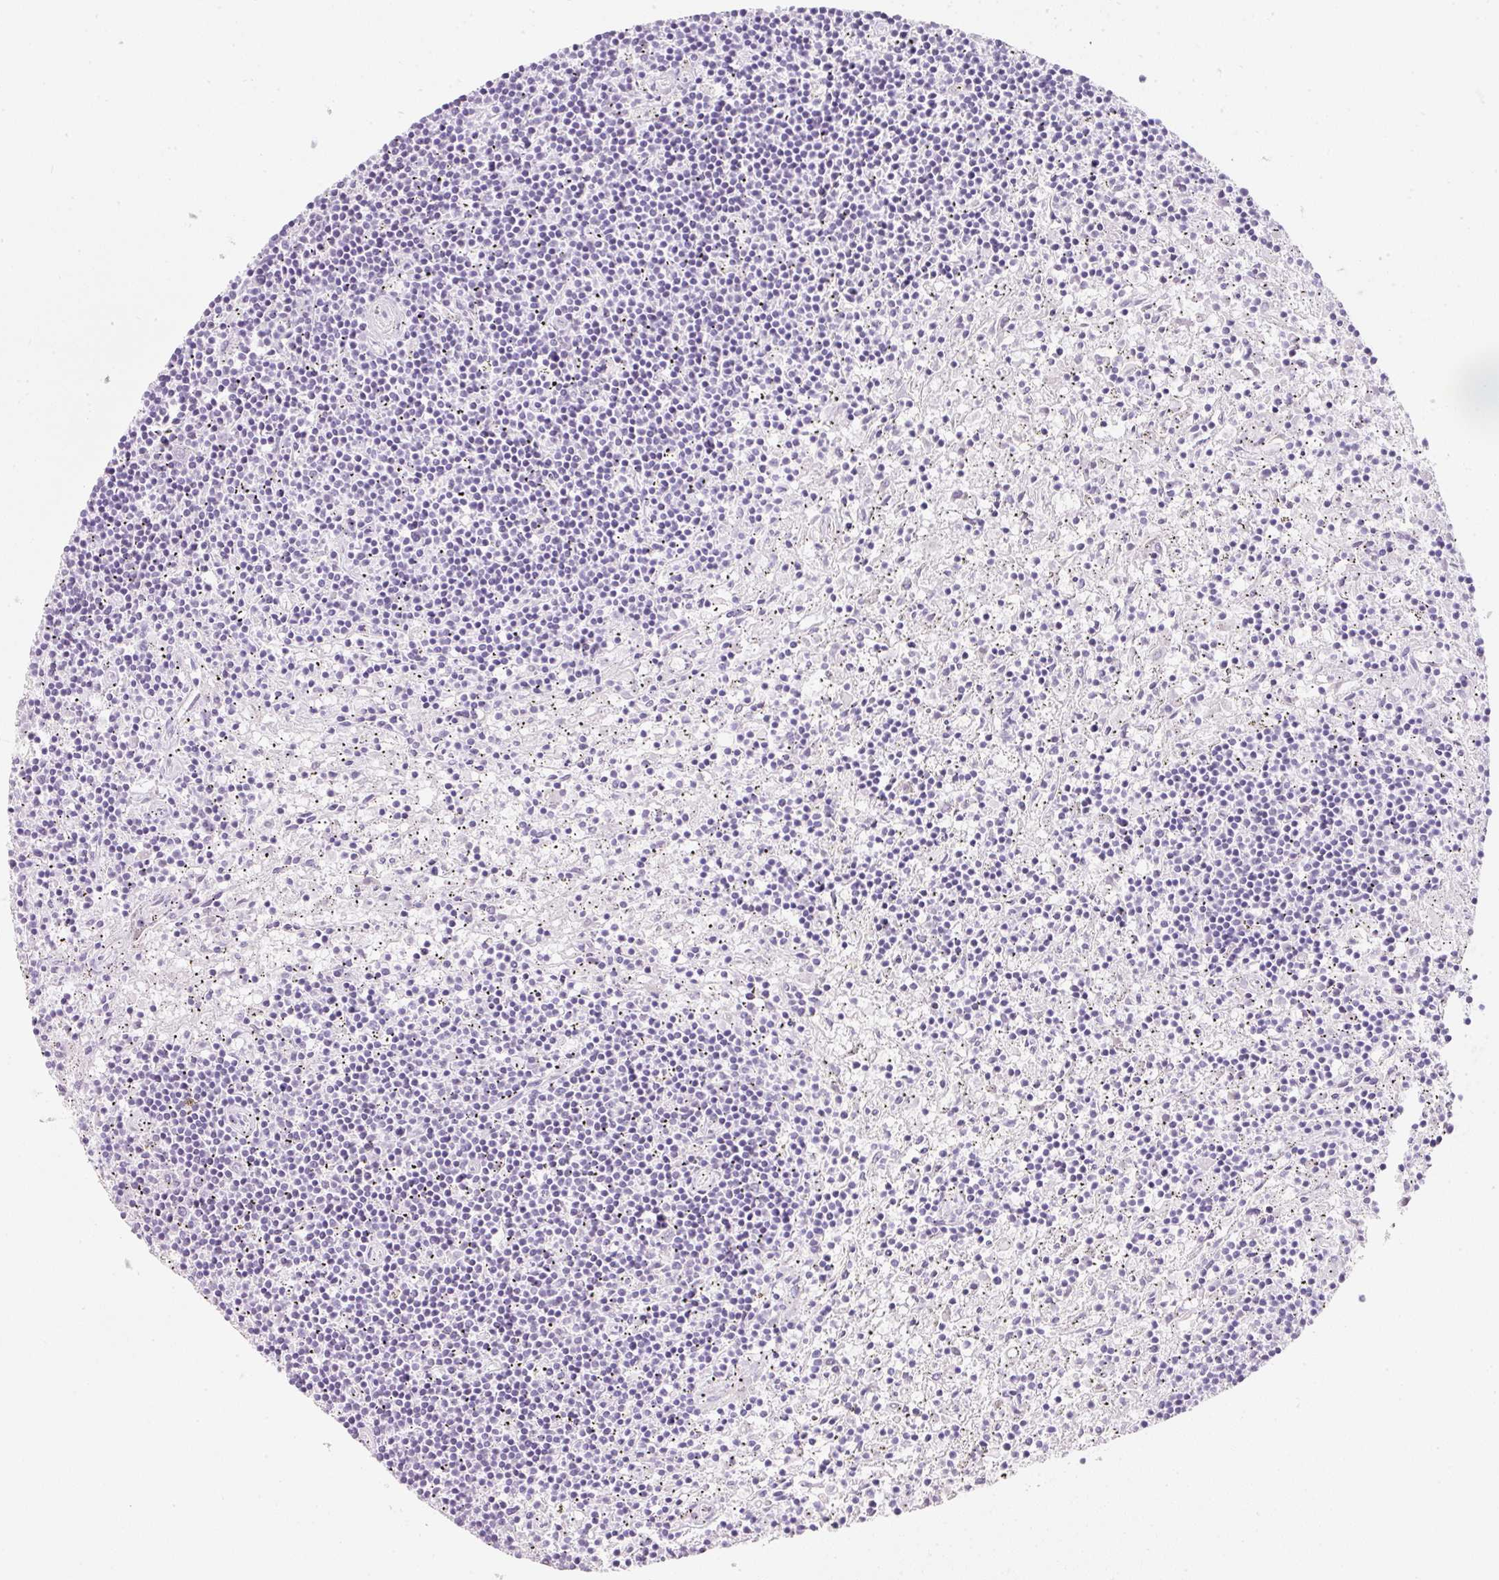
{"staining": {"intensity": "negative", "quantity": "none", "location": "none"}, "tissue": "lymphoma", "cell_type": "Tumor cells", "image_type": "cancer", "snomed": [{"axis": "morphology", "description": "Malignant lymphoma, non-Hodgkin's type, Low grade"}, {"axis": "topography", "description": "Spleen"}], "caption": "Image shows no protein staining in tumor cells of low-grade malignant lymphoma, non-Hodgkin's type tissue.", "gene": "SLC2A2", "patient": {"sex": "male", "age": 76}}